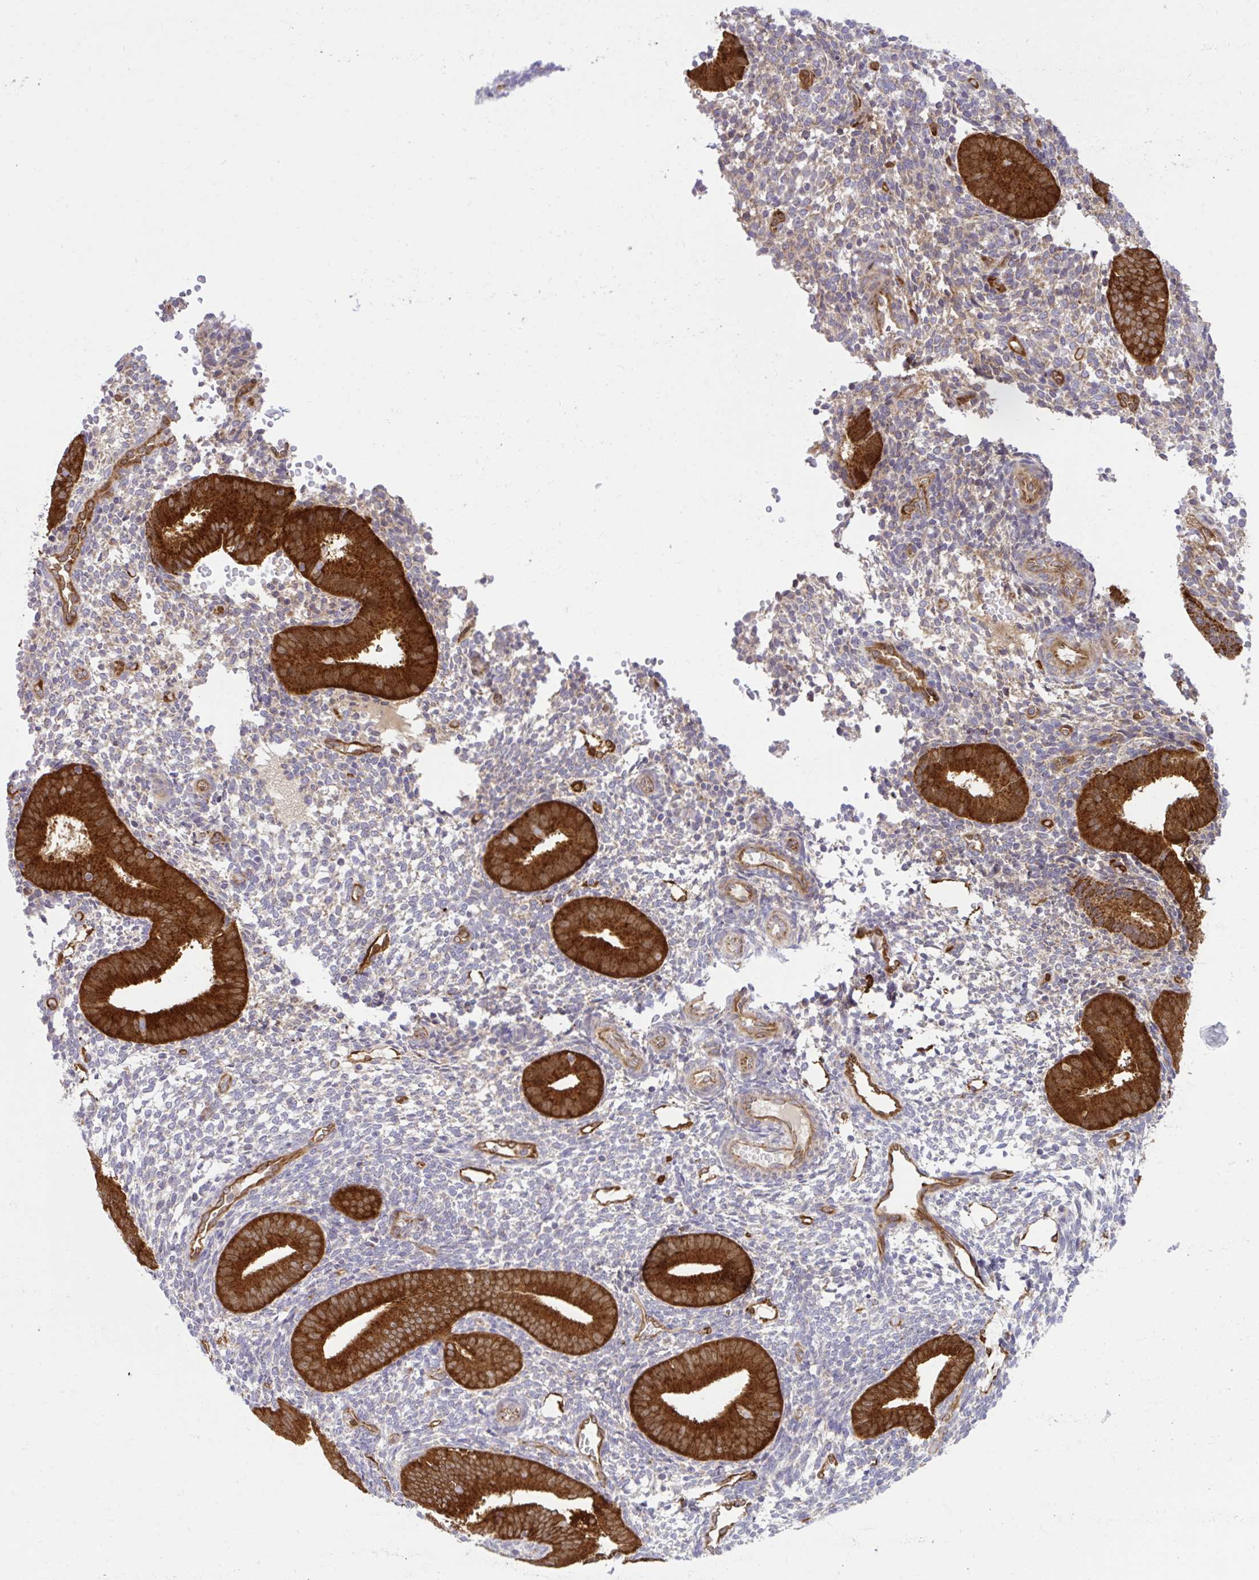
{"staining": {"intensity": "negative", "quantity": "none", "location": "none"}, "tissue": "endometrium", "cell_type": "Cells in endometrial stroma", "image_type": "normal", "snomed": [{"axis": "morphology", "description": "Normal tissue, NOS"}, {"axis": "topography", "description": "Endometrium"}], "caption": "Immunohistochemical staining of benign human endometrium reveals no significant positivity in cells in endometrial stroma. (DAB (3,3'-diaminobenzidine) immunohistochemistry (IHC), high magnification).", "gene": "LIMS1", "patient": {"sex": "female", "age": 40}}